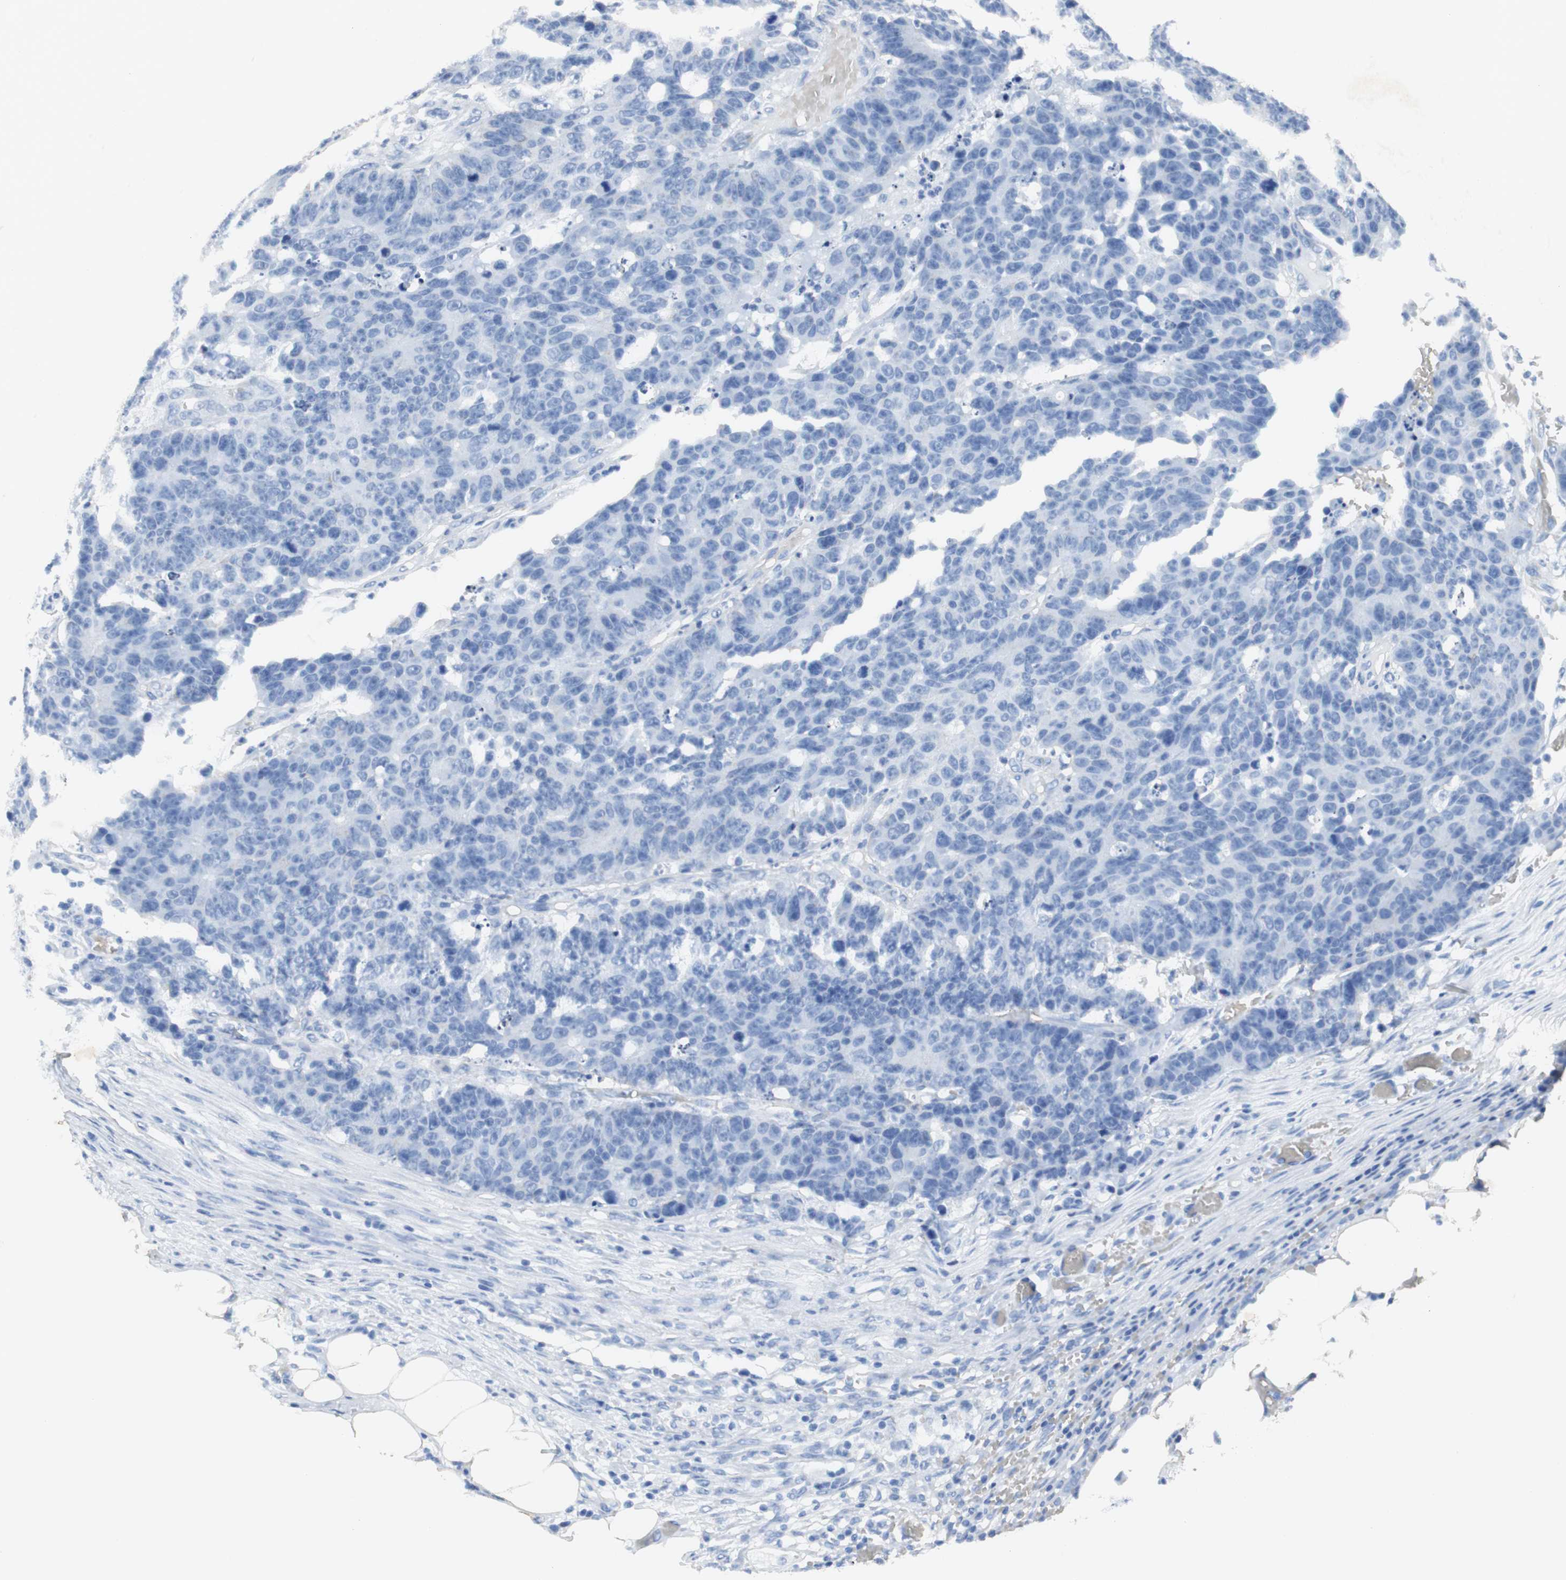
{"staining": {"intensity": "negative", "quantity": "none", "location": "none"}, "tissue": "colorectal cancer", "cell_type": "Tumor cells", "image_type": "cancer", "snomed": [{"axis": "morphology", "description": "Adenocarcinoma, NOS"}, {"axis": "topography", "description": "Colon"}], "caption": "There is no significant staining in tumor cells of colorectal cancer (adenocarcinoma).", "gene": "NNT", "patient": {"sex": "female", "age": 86}}